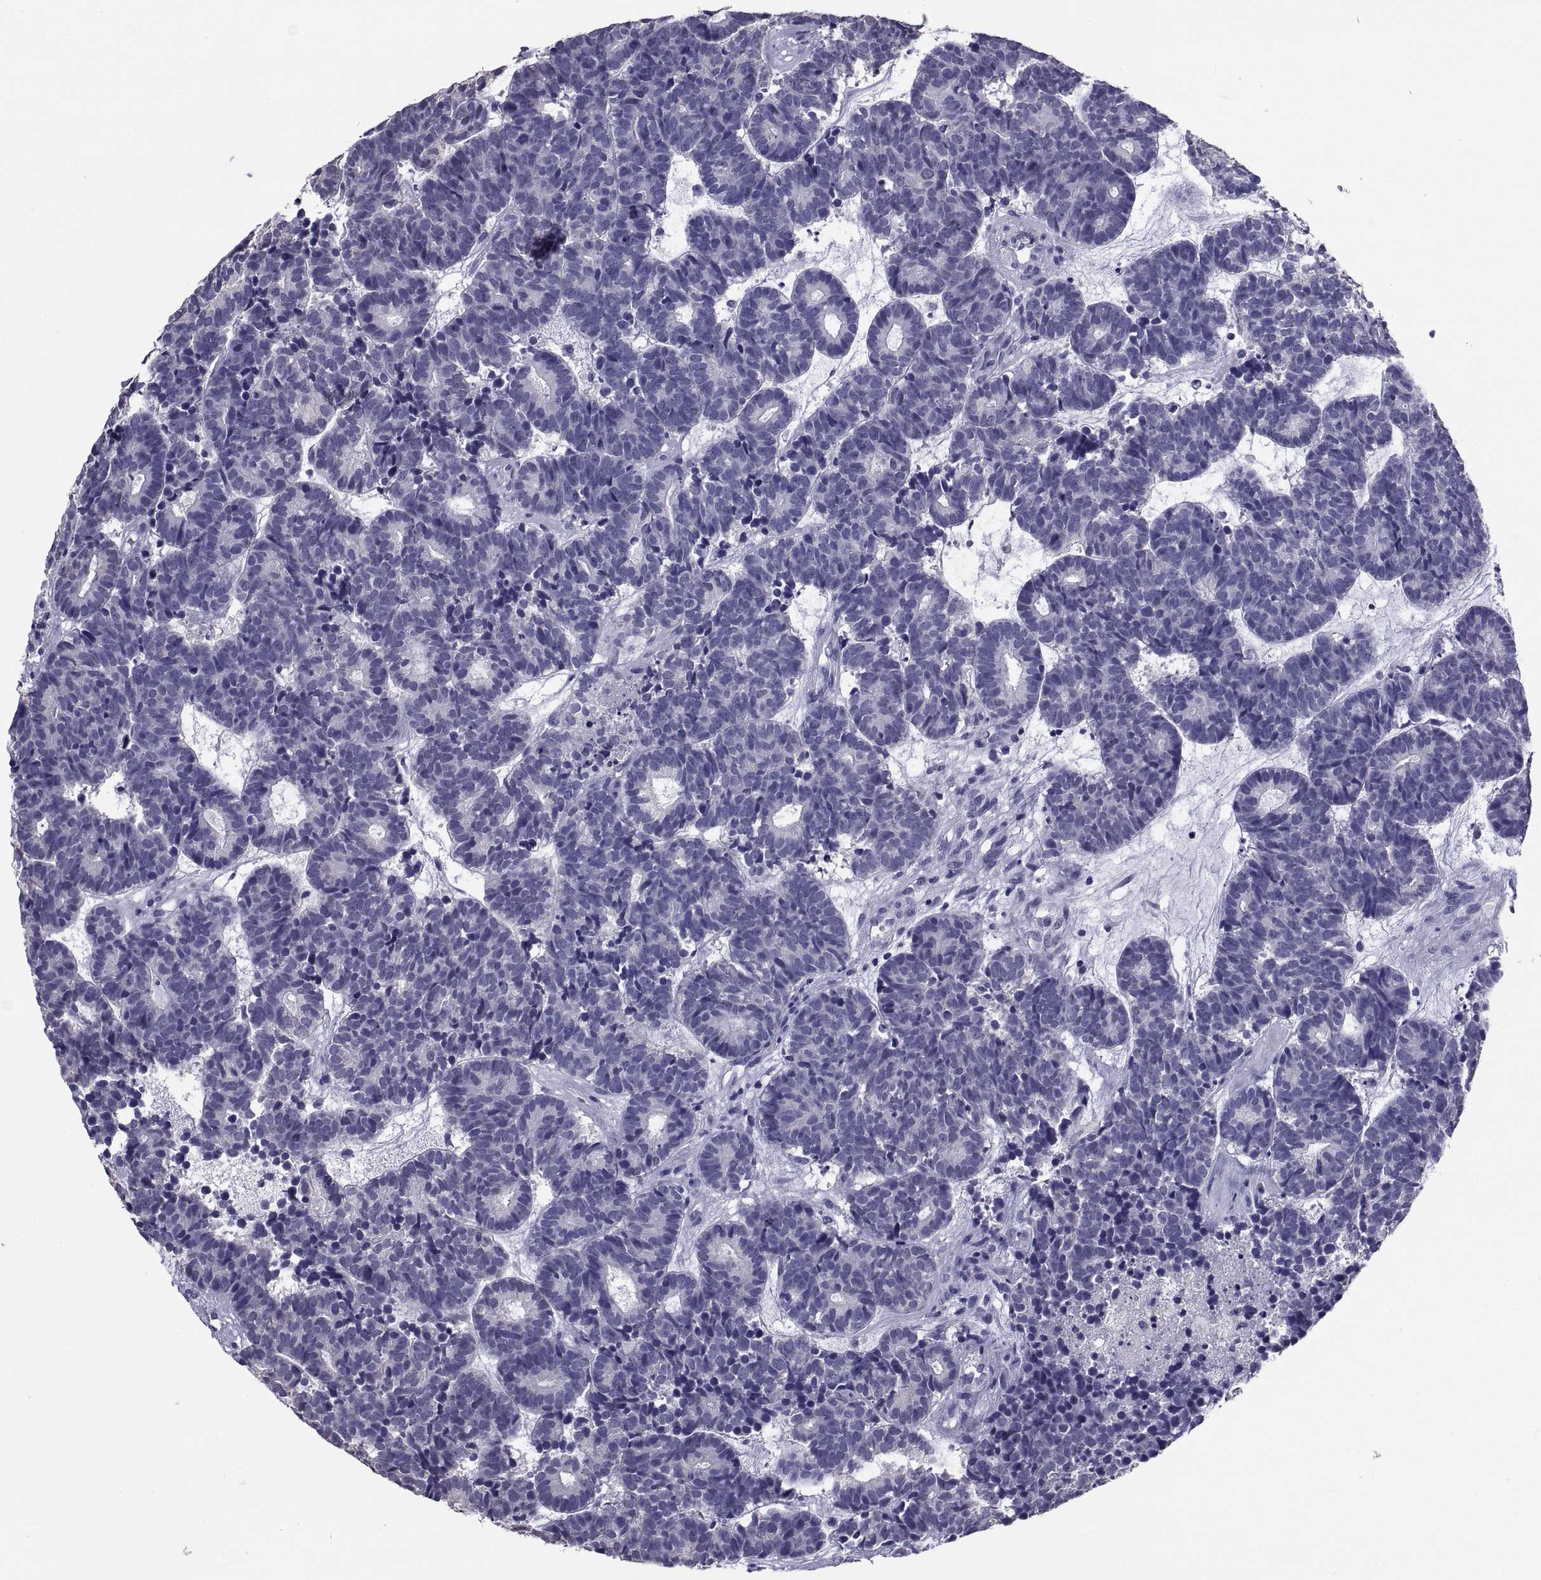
{"staining": {"intensity": "negative", "quantity": "none", "location": "none"}, "tissue": "head and neck cancer", "cell_type": "Tumor cells", "image_type": "cancer", "snomed": [{"axis": "morphology", "description": "Adenocarcinoma, NOS"}, {"axis": "topography", "description": "Head-Neck"}], "caption": "An immunohistochemistry photomicrograph of head and neck cancer is shown. There is no staining in tumor cells of head and neck cancer. (DAB immunohistochemistry (IHC), high magnification).", "gene": "TGFBR3L", "patient": {"sex": "female", "age": 81}}